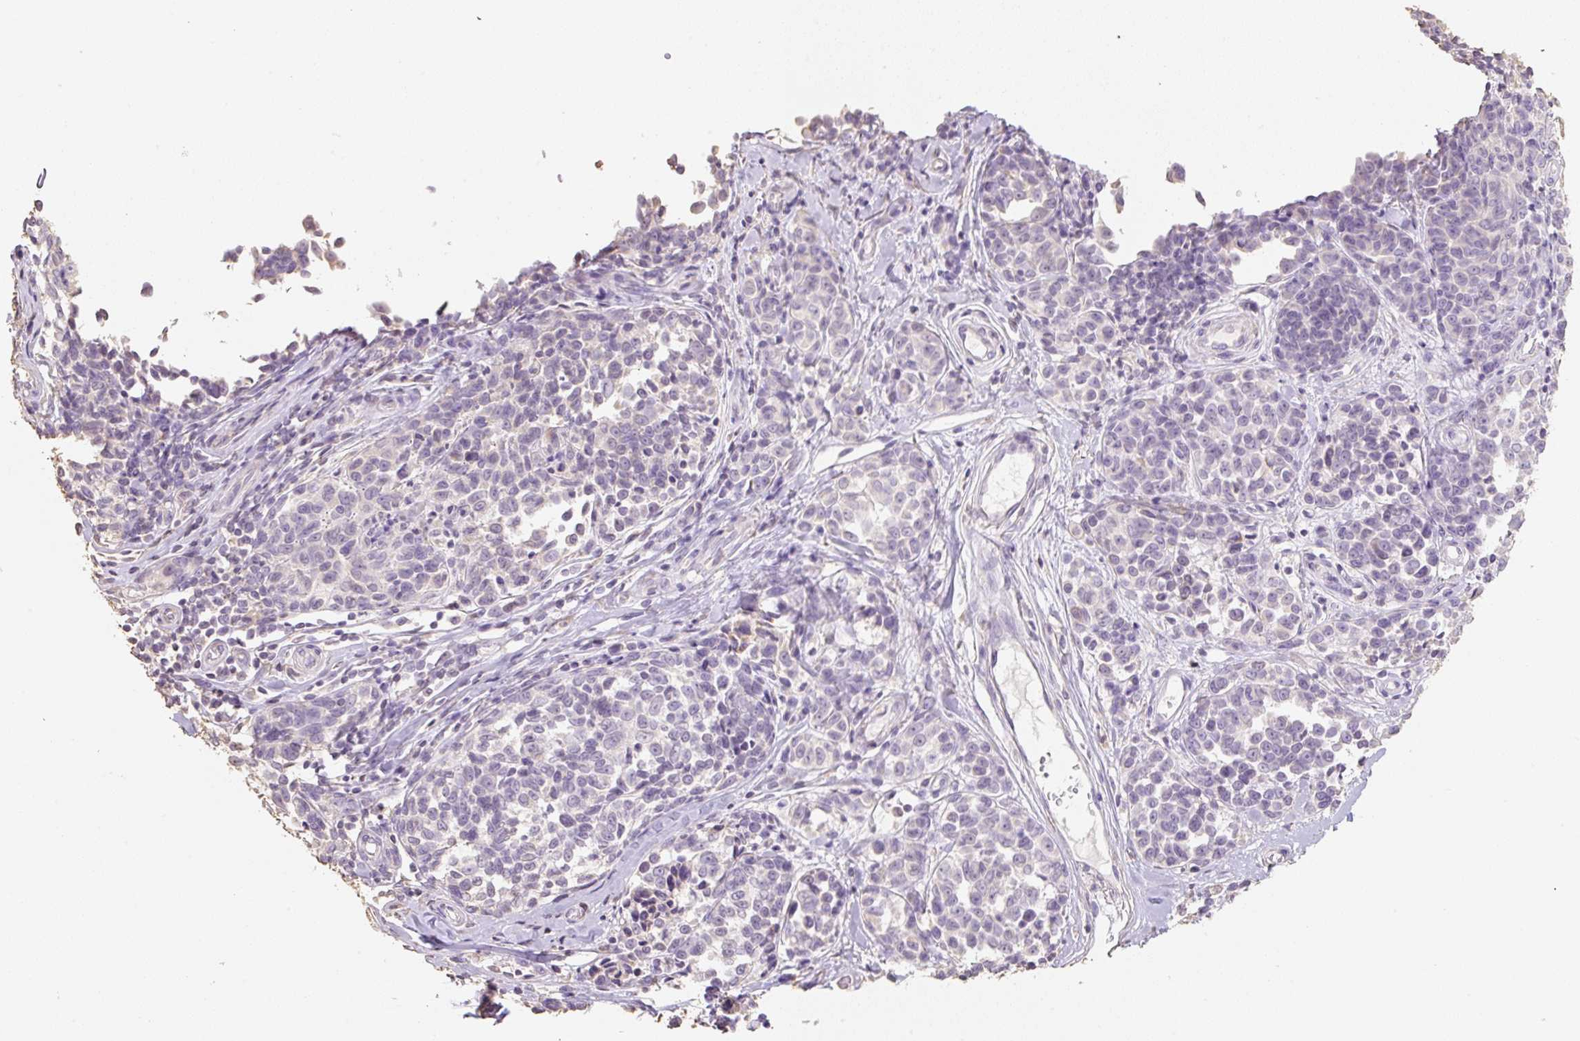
{"staining": {"intensity": "negative", "quantity": "none", "location": "none"}, "tissue": "melanoma", "cell_type": "Tumor cells", "image_type": "cancer", "snomed": [{"axis": "morphology", "description": "Malignant melanoma, NOS"}, {"axis": "topography", "description": "Skin"}], "caption": "The immunohistochemistry (IHC) image has no significant staining in tumor cells of malignant melanoma tissue.", "gene": "MBOAT7", "patient": {"sex": "female", "age": 64}}